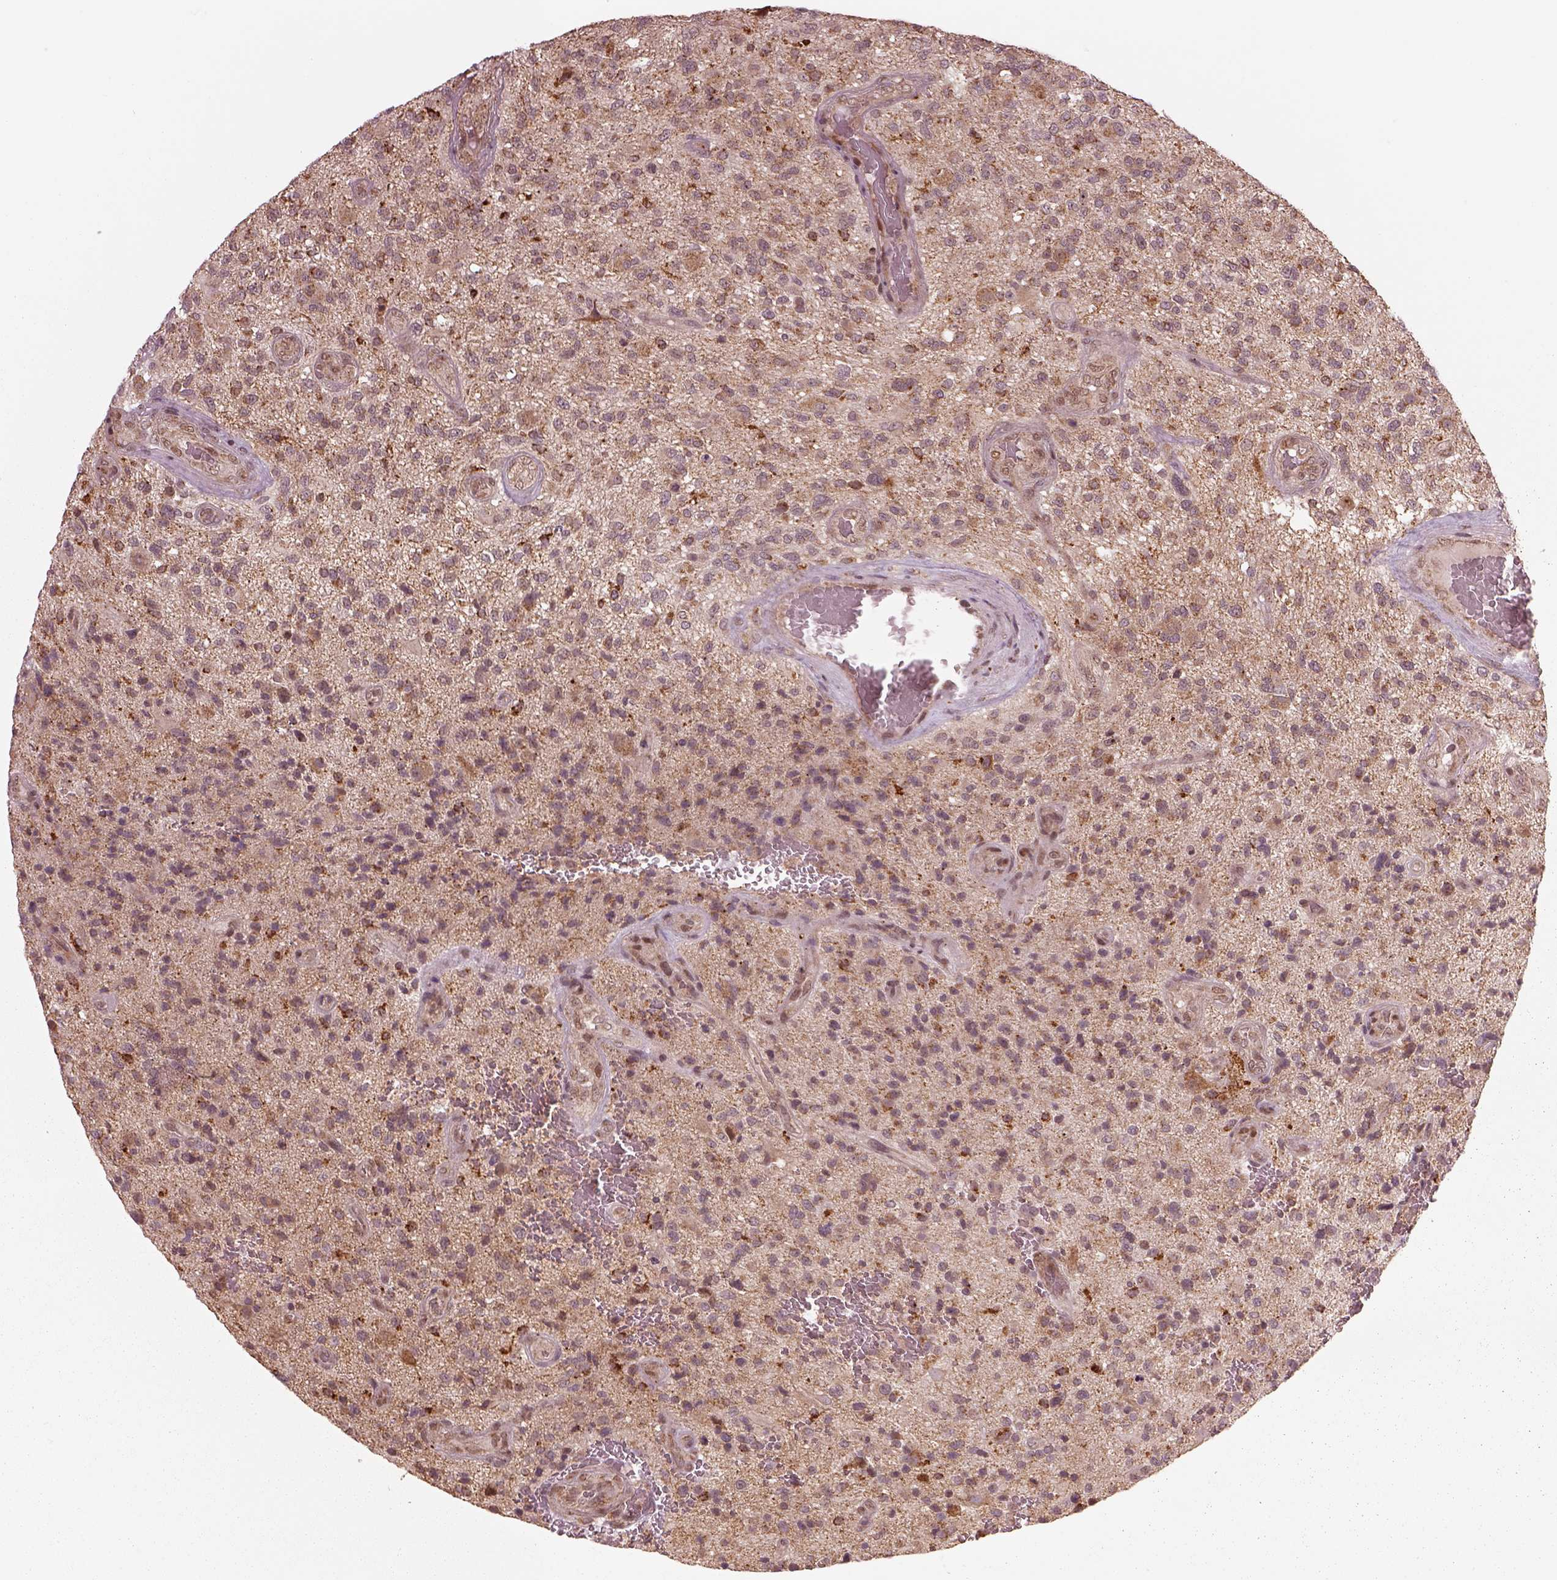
{"staining": {"intensity": "moderate", "quantity": "25%-75%", "location": "cytoplasmic/membranous"}, "tissue": "glioma", "cell_type": "Tumor cells", "image_type": "cancer", "snomed": [{"axis": "morphology", "description": "Glioma, malignant, High grade"}, {"axis": "topography", "description": "Brain"}], "caption": "IHC micrograph of neoplastic tissue: malignant glioma (high-grade) stained using IHC demonstrates medium levels of moderate protein expression localized specifically in the cytoplasmic/membranous of tumor cells, appearing as a cytoplasmic/membranous brown color.", "gene": "SEL1L3", "patient": {"sex": "male", "age": 47}}